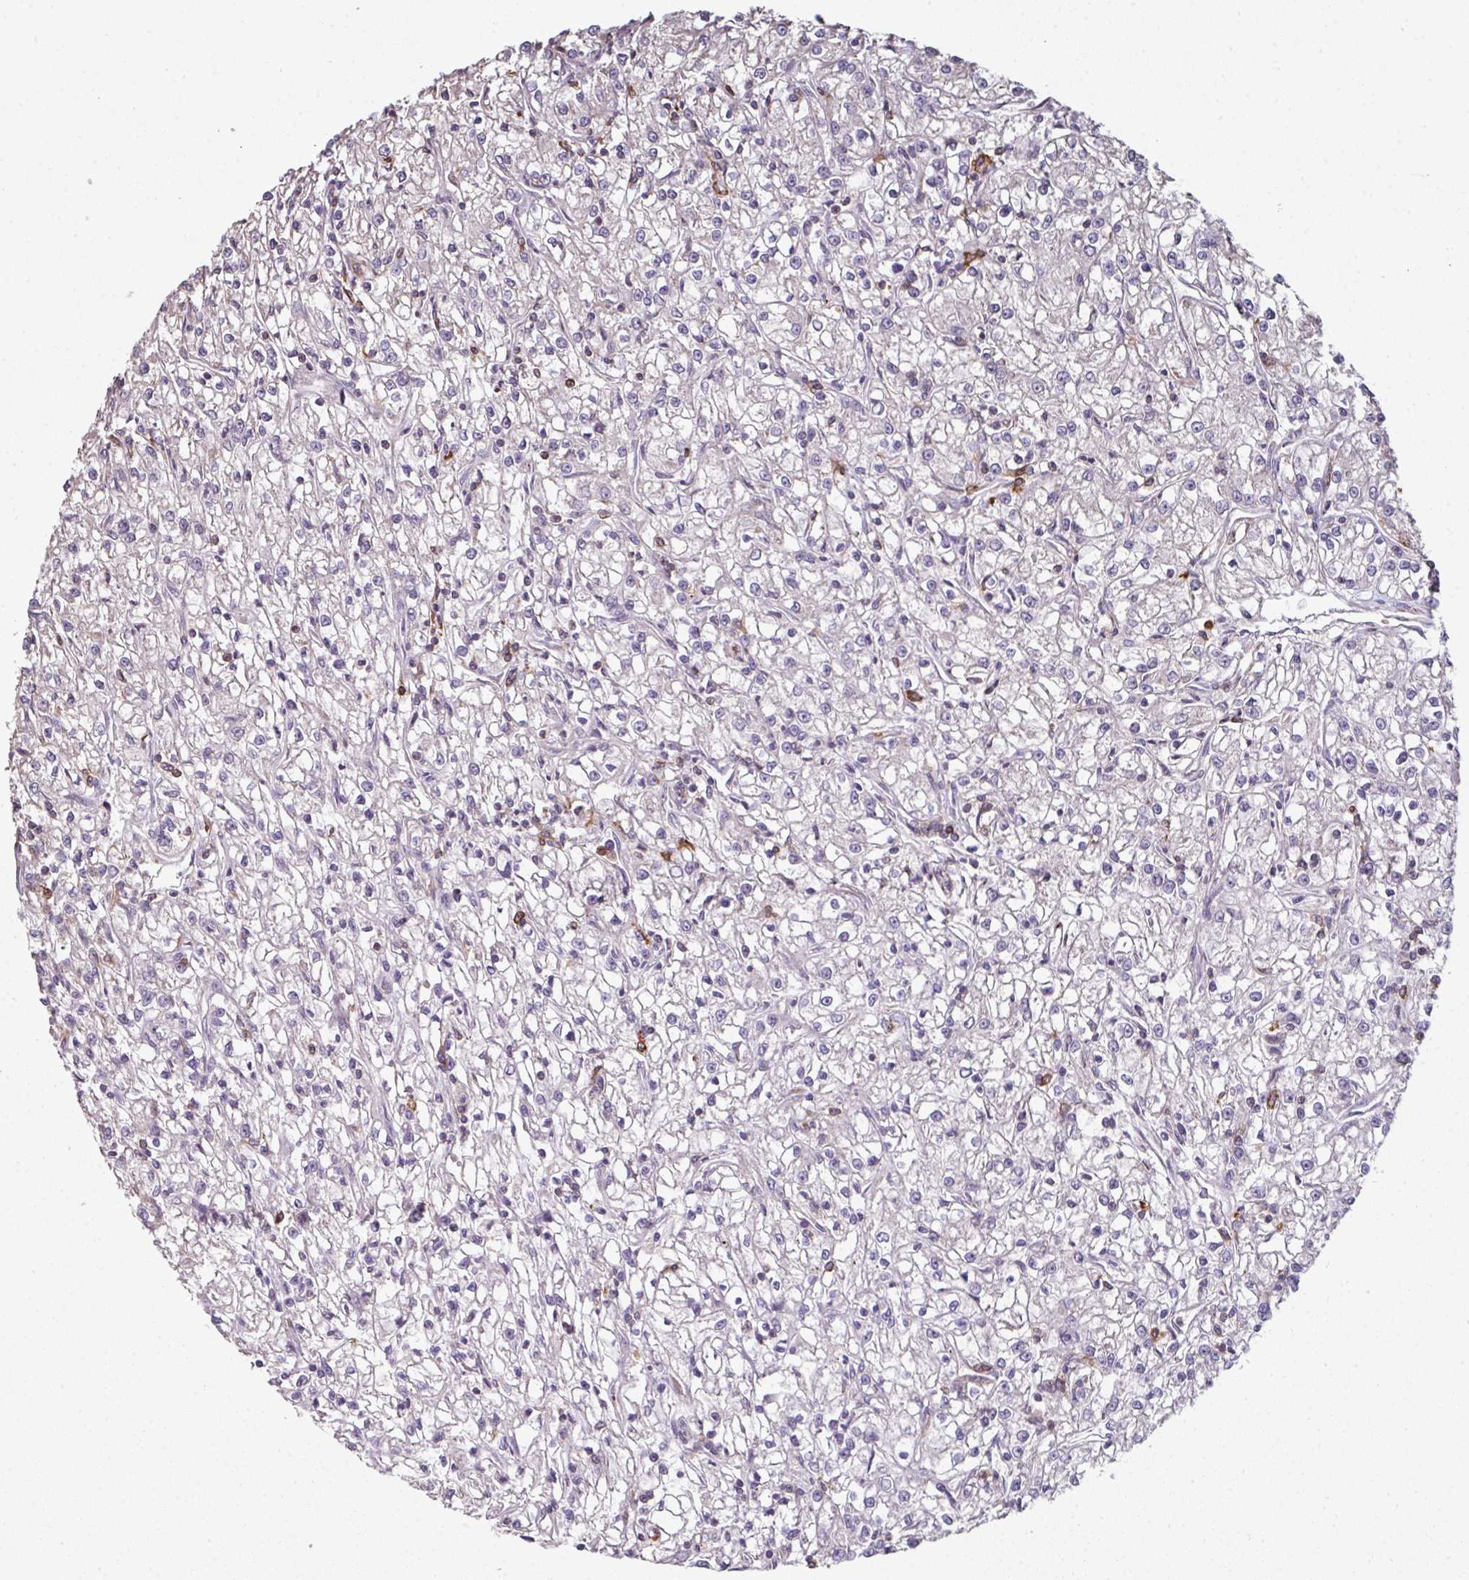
{"staining": {"intensity": "negative", "quantity": "none", "location": "none"}, "tissue": "renal cancer", "cell_type": "Tumor cells", "image_type": "cancer", "snomed": [{"axis": "morphology", "description": "Adenocarcinoma, NOS"}, {"axis": "topography", "description": "Kidney"}], "caption": "Tumor cells show no significant positivity in renal cancer (adenocarcinoma).", "gene": "OLFML2B", "patient": {"sex": "female", "age": 59}}